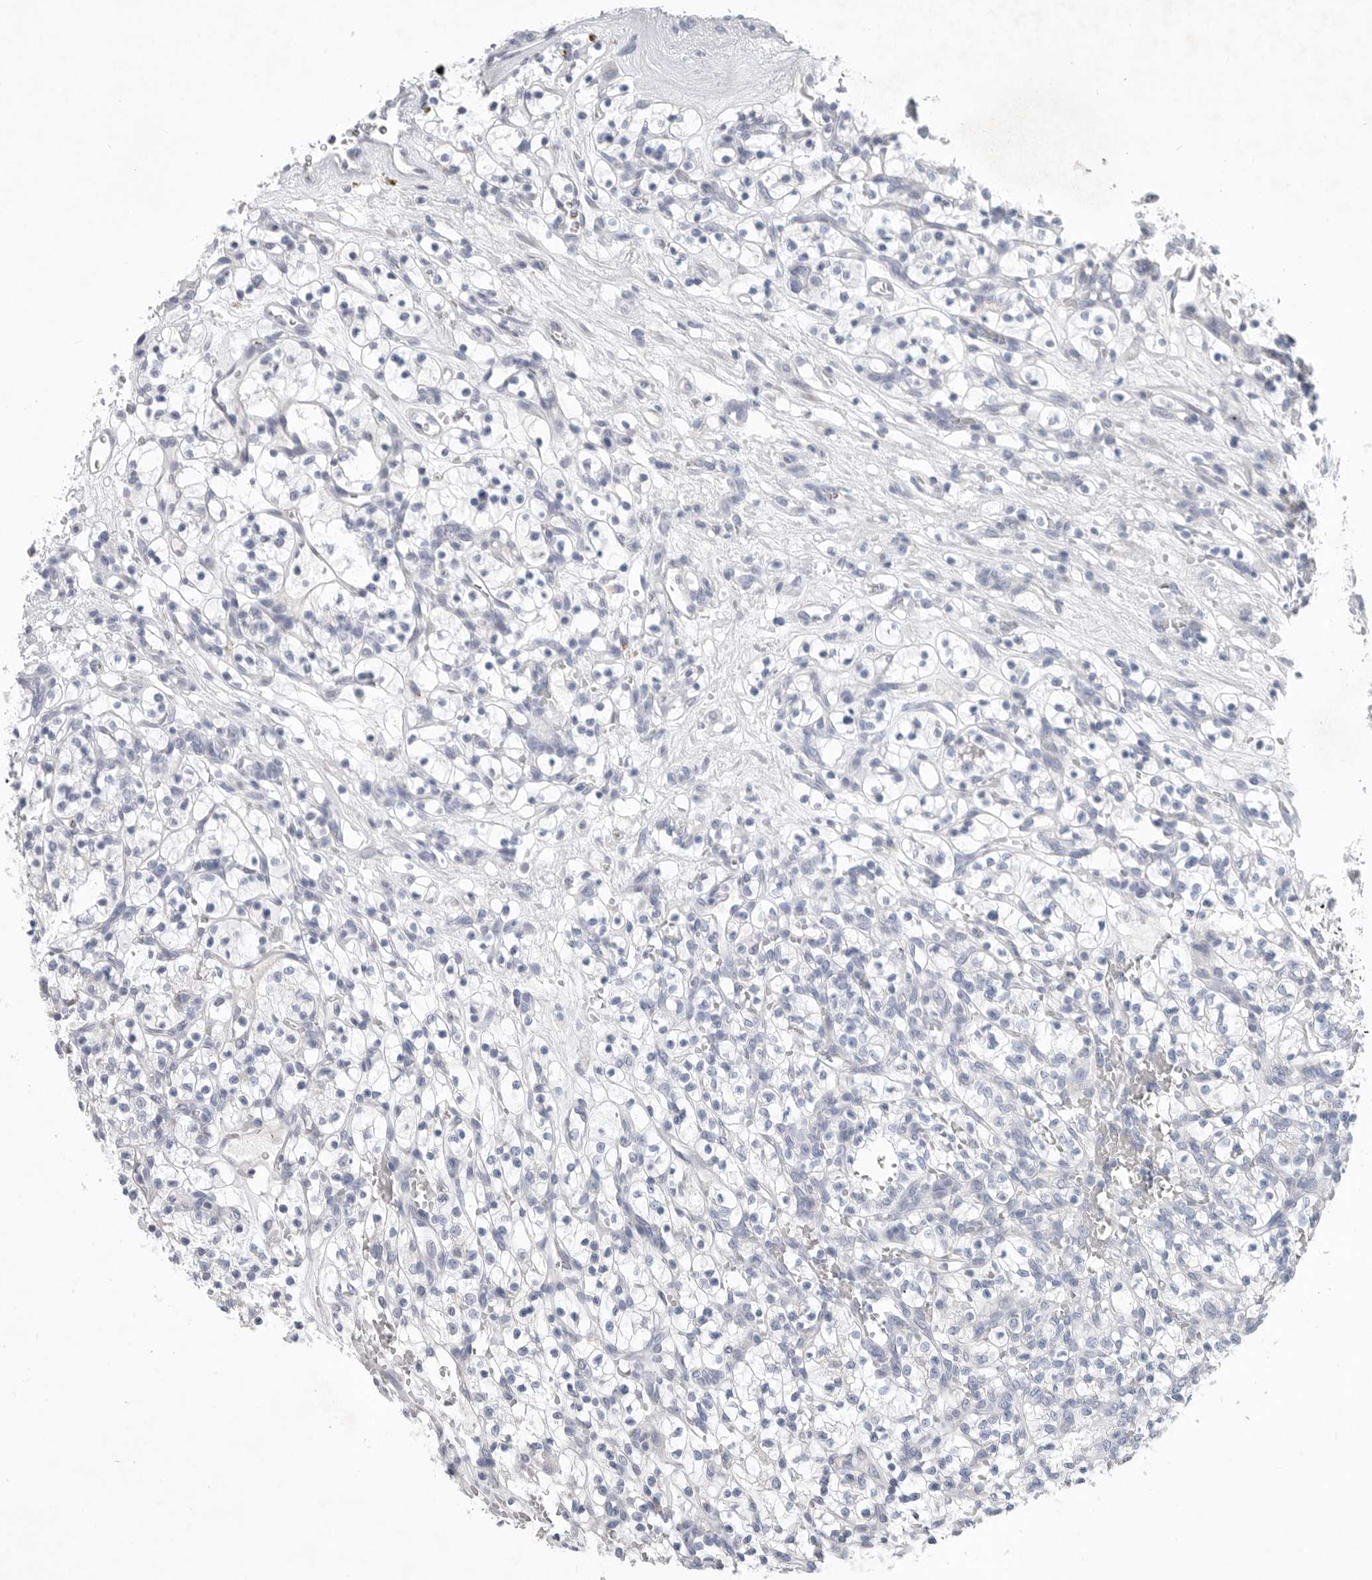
{"staining": {"intensity": "negative", "quantity": "none", "location": "none"}, "tissue": "renal cancer", "cell_type": "Tumor cells", "image_type": "cancer", "snomed": [{"axis": "morphology", "description": "Adenocarcinoma, NOS"}, {"axis": "topography", "description": "Kidney"}], "caption": "Immunohistochemical staining of human renal cancer (adenocarcinoma) displays no significant expression in tumor cells.", "gene": "CAMK2B", "patient": {"sex": "female", "age": 57}}